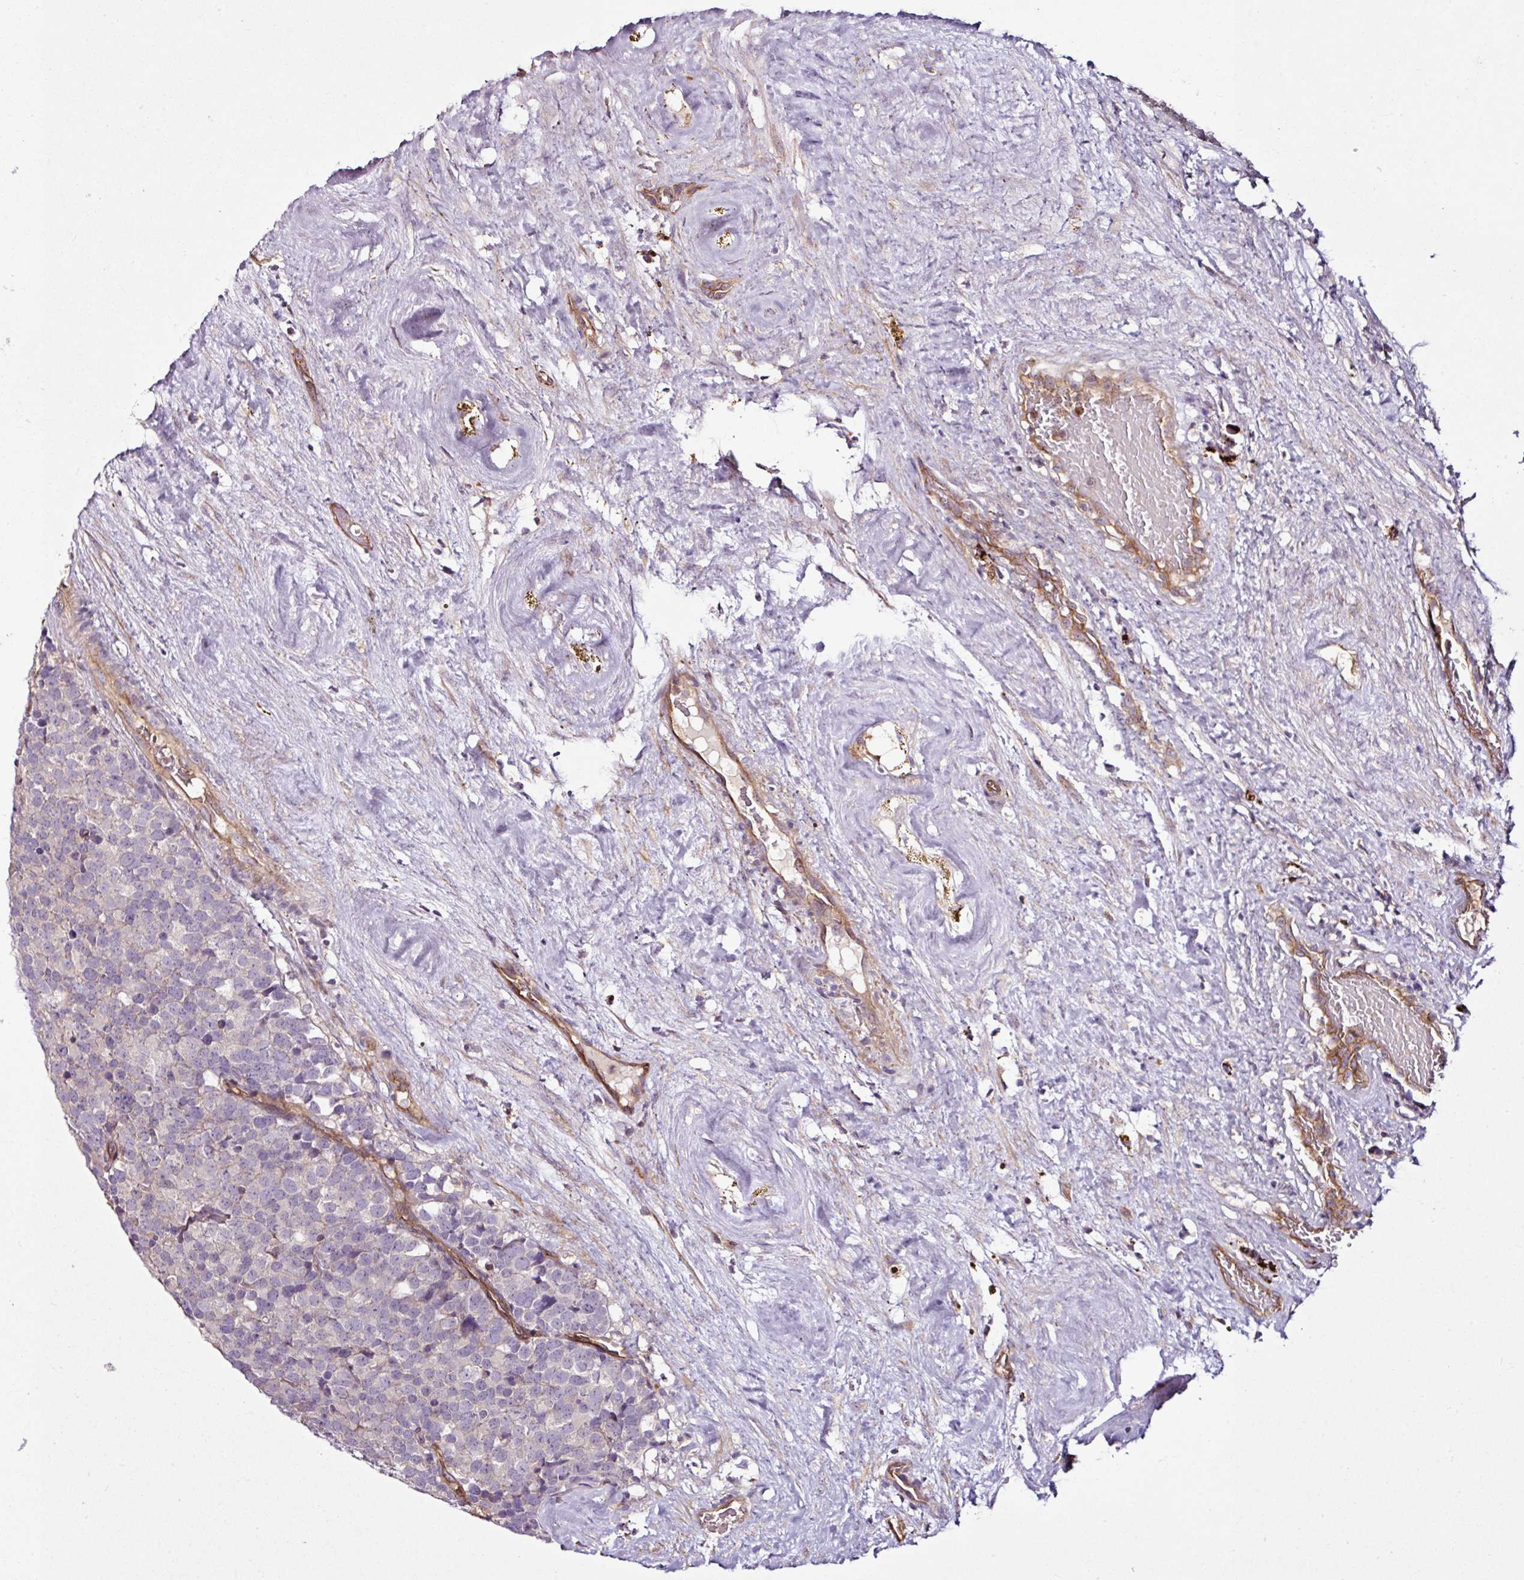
{"staining": {"intensity": "negative", "quantity": "none", "location": "none"}, "tissue": "testis cancer", "cell_type": "Tumor cells", "image_type": "cancer", "snomed": [{"axis": "morphology", "description": "Seminoma, NOS"}, {"axis": "topography", "description": "Testis"}], "caption": "This is a micrograph of immunohistochemistry staining of testis cancer (seminoma), which shows no staining in tumor cells. (Immunohistochemistry, brightfield microscopy, high magnification).", "gene": "ZNF106", "patient": {"sex": "male", "age": 71}}